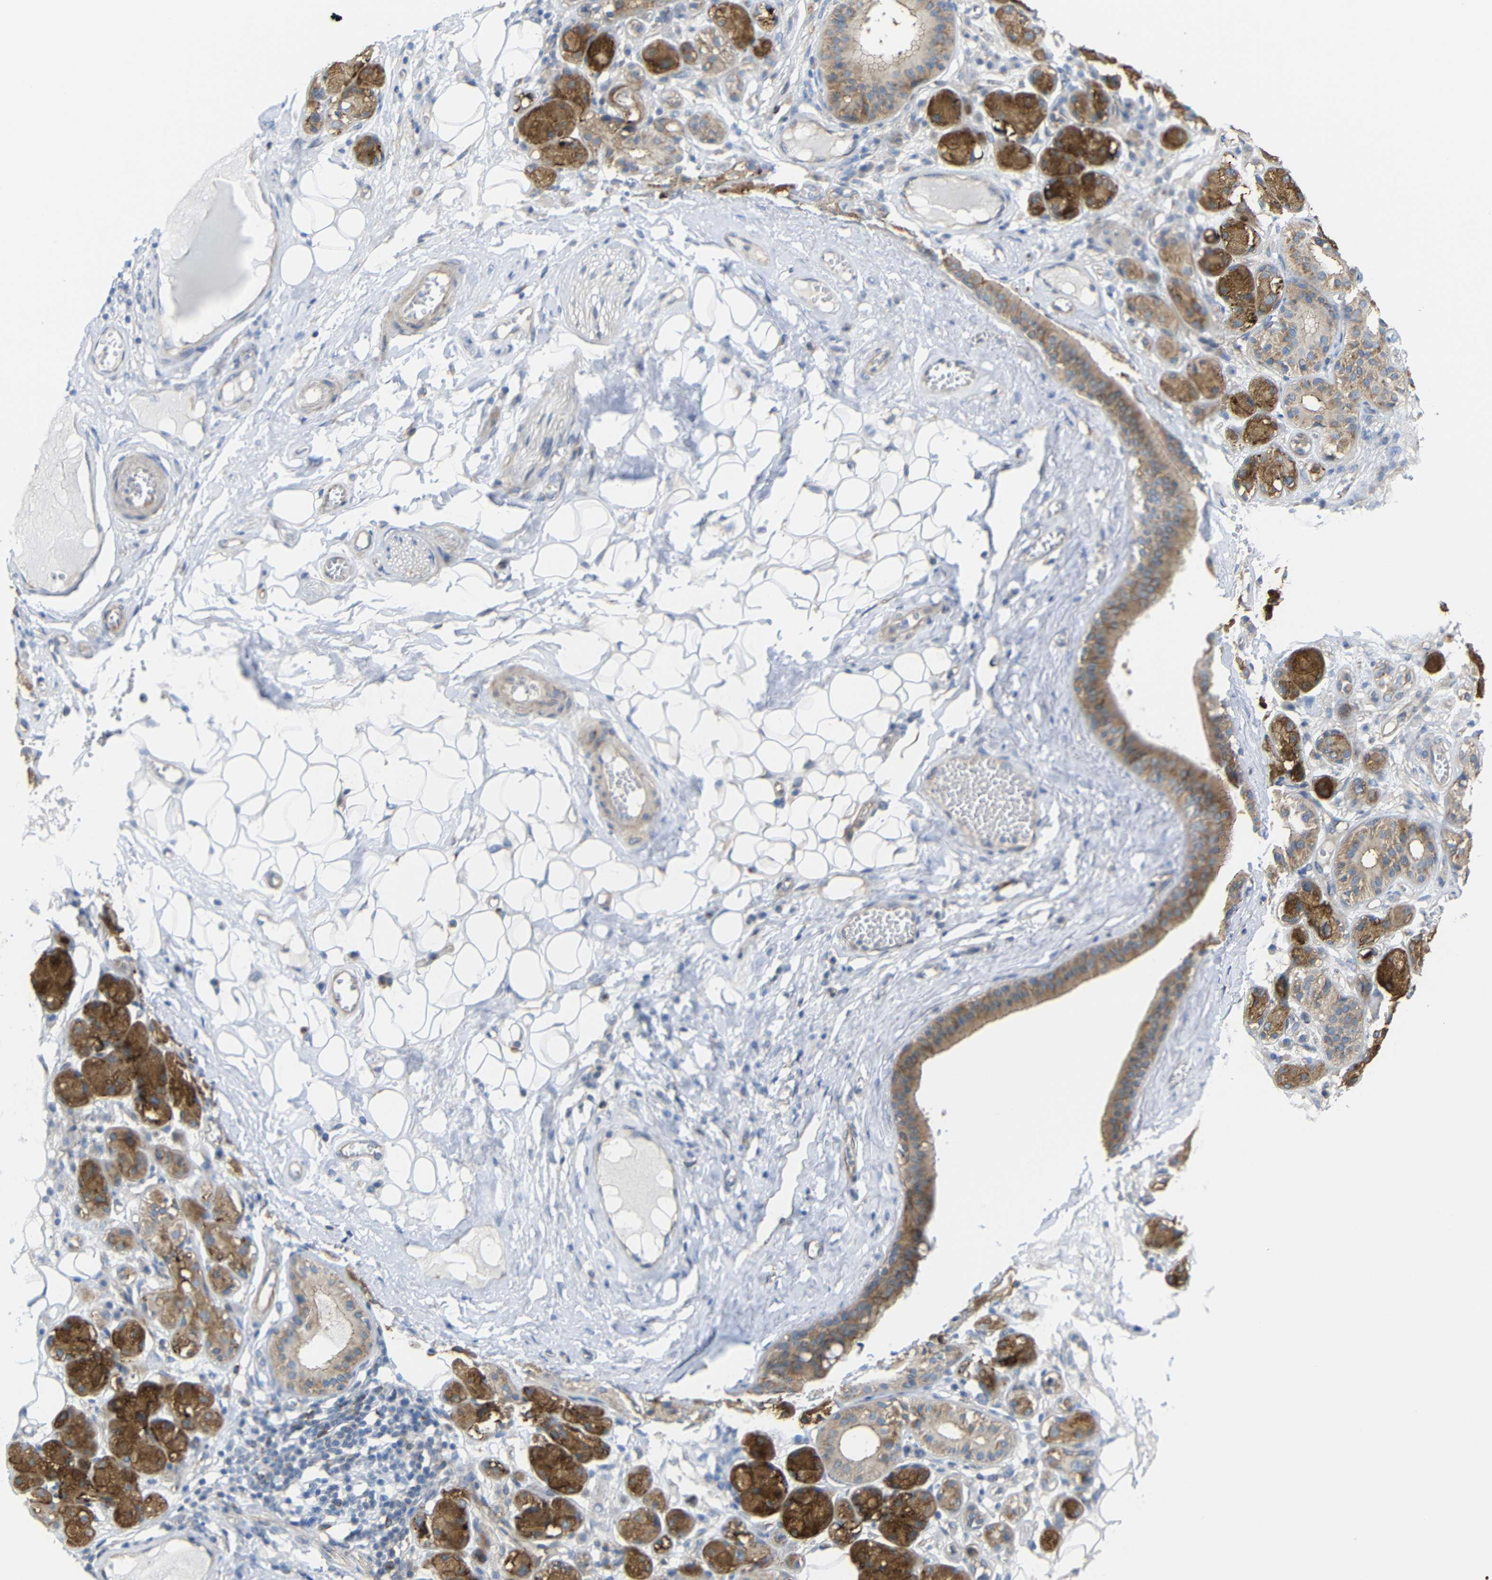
{"staining": {"intensity": "negative", "quantity": "none", "location": "none"}, "tissue": "adipose tissue", "cell_type": "Adipocytes", "image_type": "normal", "snomed": [{"axis": "morphology", "description": "Normal tissue, NOS"}, {"axis": "morphology", "description": "Inflammation, NOS"}, {"axis": "topography", "description": "Salivary gland"}, {"axis": "topography", "description": "Peripheral nerve tissue"}], "caption": "Immunohistochemistry (IHC) micrograph of normal human adipose tissue stained for a protein (brown), which reveals no expression in adipocytes. (Stains: DAB immunohistochemistry with hematoxylin counter stain, Microscopy: brightfield microscopy at high magnification).", "gene": "SYPL1", "patient": {"sex": "female", "age": 75}}